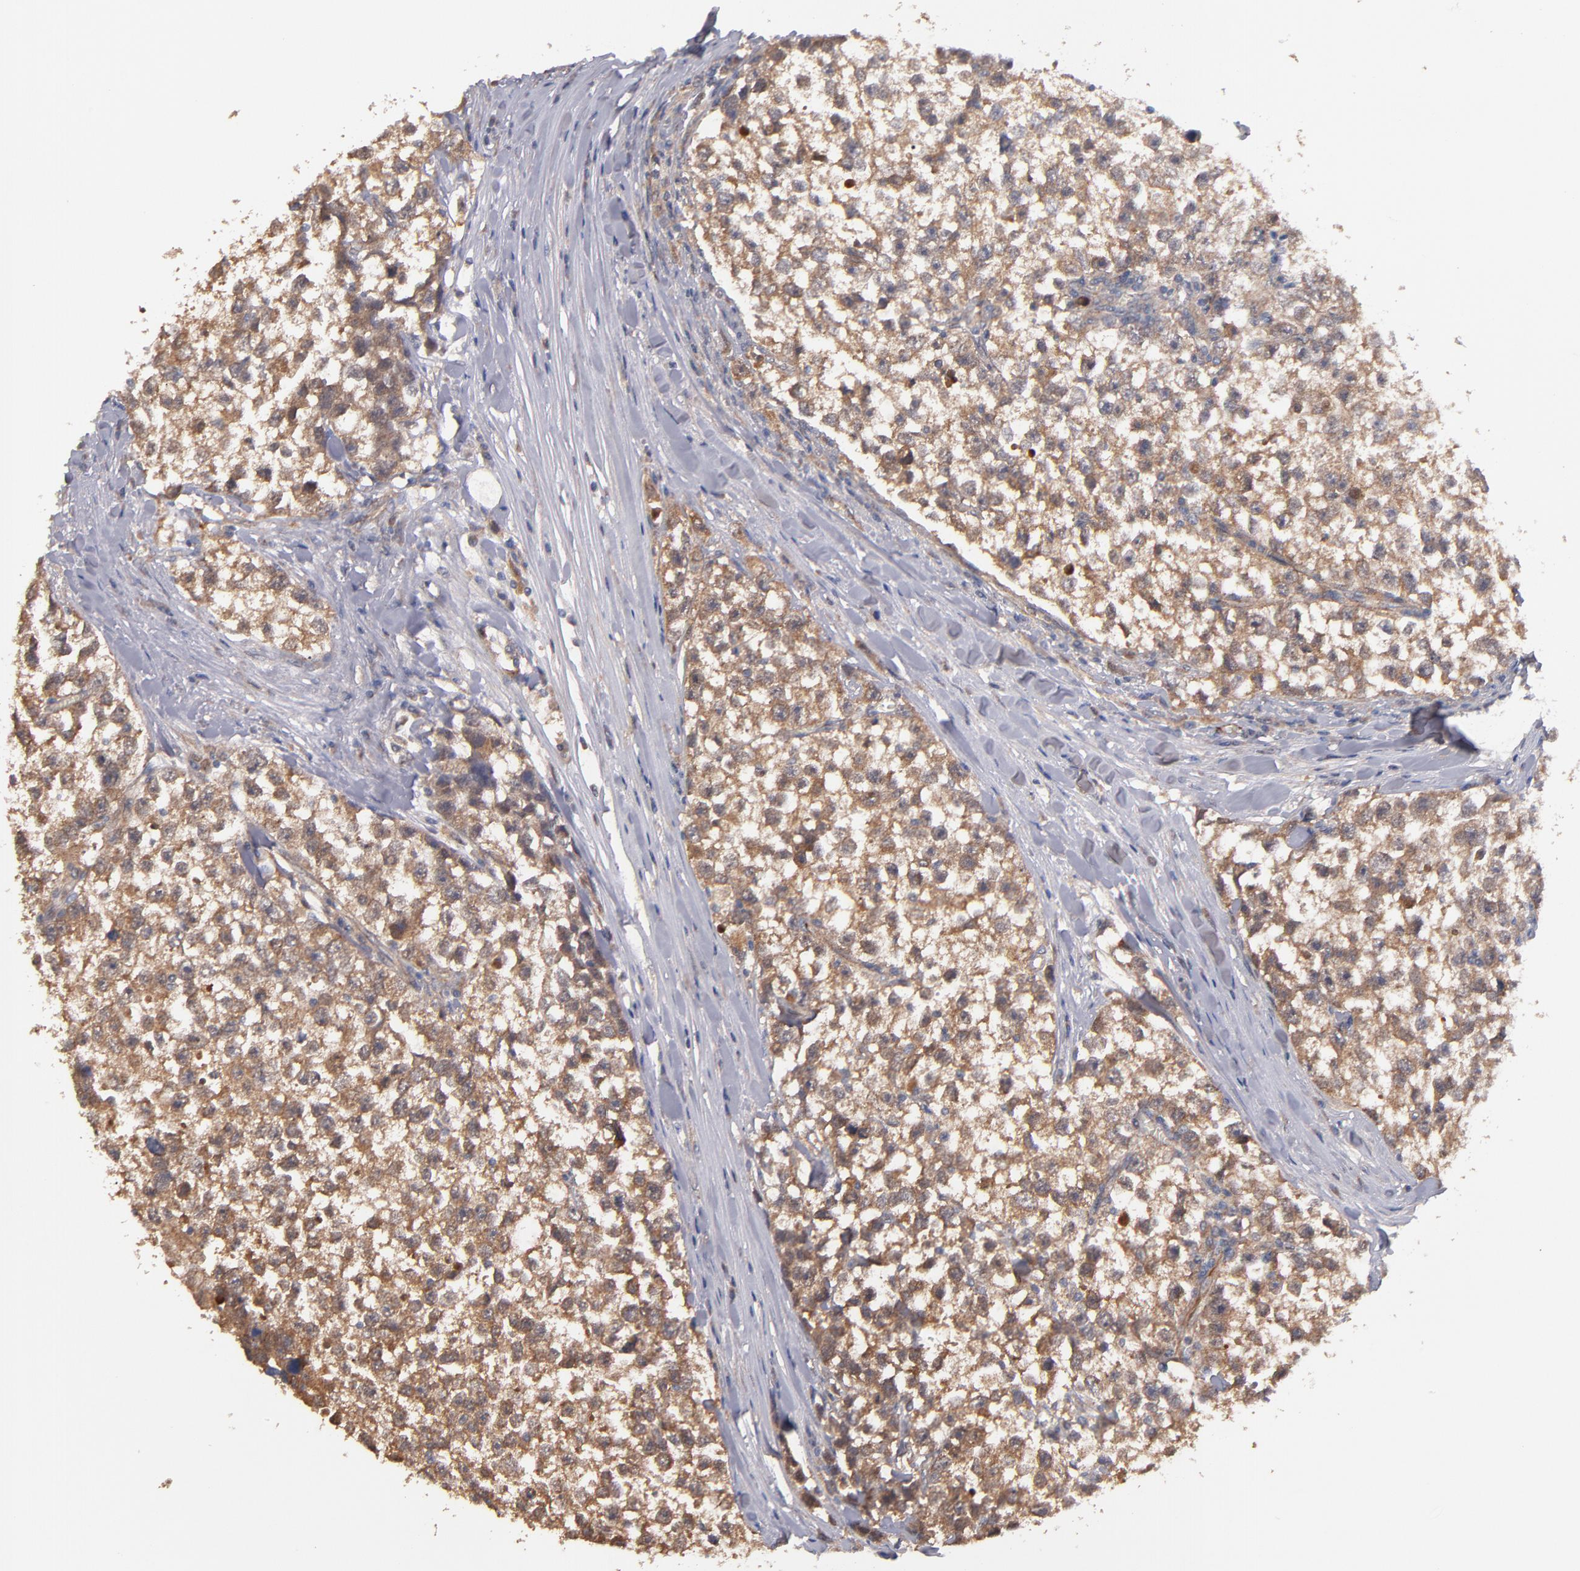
{"staining": {"intensity": "moderate", "quantity": ">75%", "location": "cytoplasmic/membranous"}, "tissue": "testis cancer", "cell_type": "Tumor cells", "image_type": "cancer", "snomed": [{"axis": "morphology", "description": "Seminoma, NOS"}, {"axis": "morphology", "description": "Carcinoma, Embryonal, NOS"}, {"axis": "topography", "description": "Testis"}], "caption": "DAB immunohistochemical staining of human testis cancer demonstrates moderate cytoplasmic/membranous protein positivity in about >75% of tumor cells. The staining was performed using DAB, with brown indicating positive protein expression. Nuclei are stained blue with hematoxylin.", "gene": "GMFG", "patient": {"sex": "male", "age": 30}}